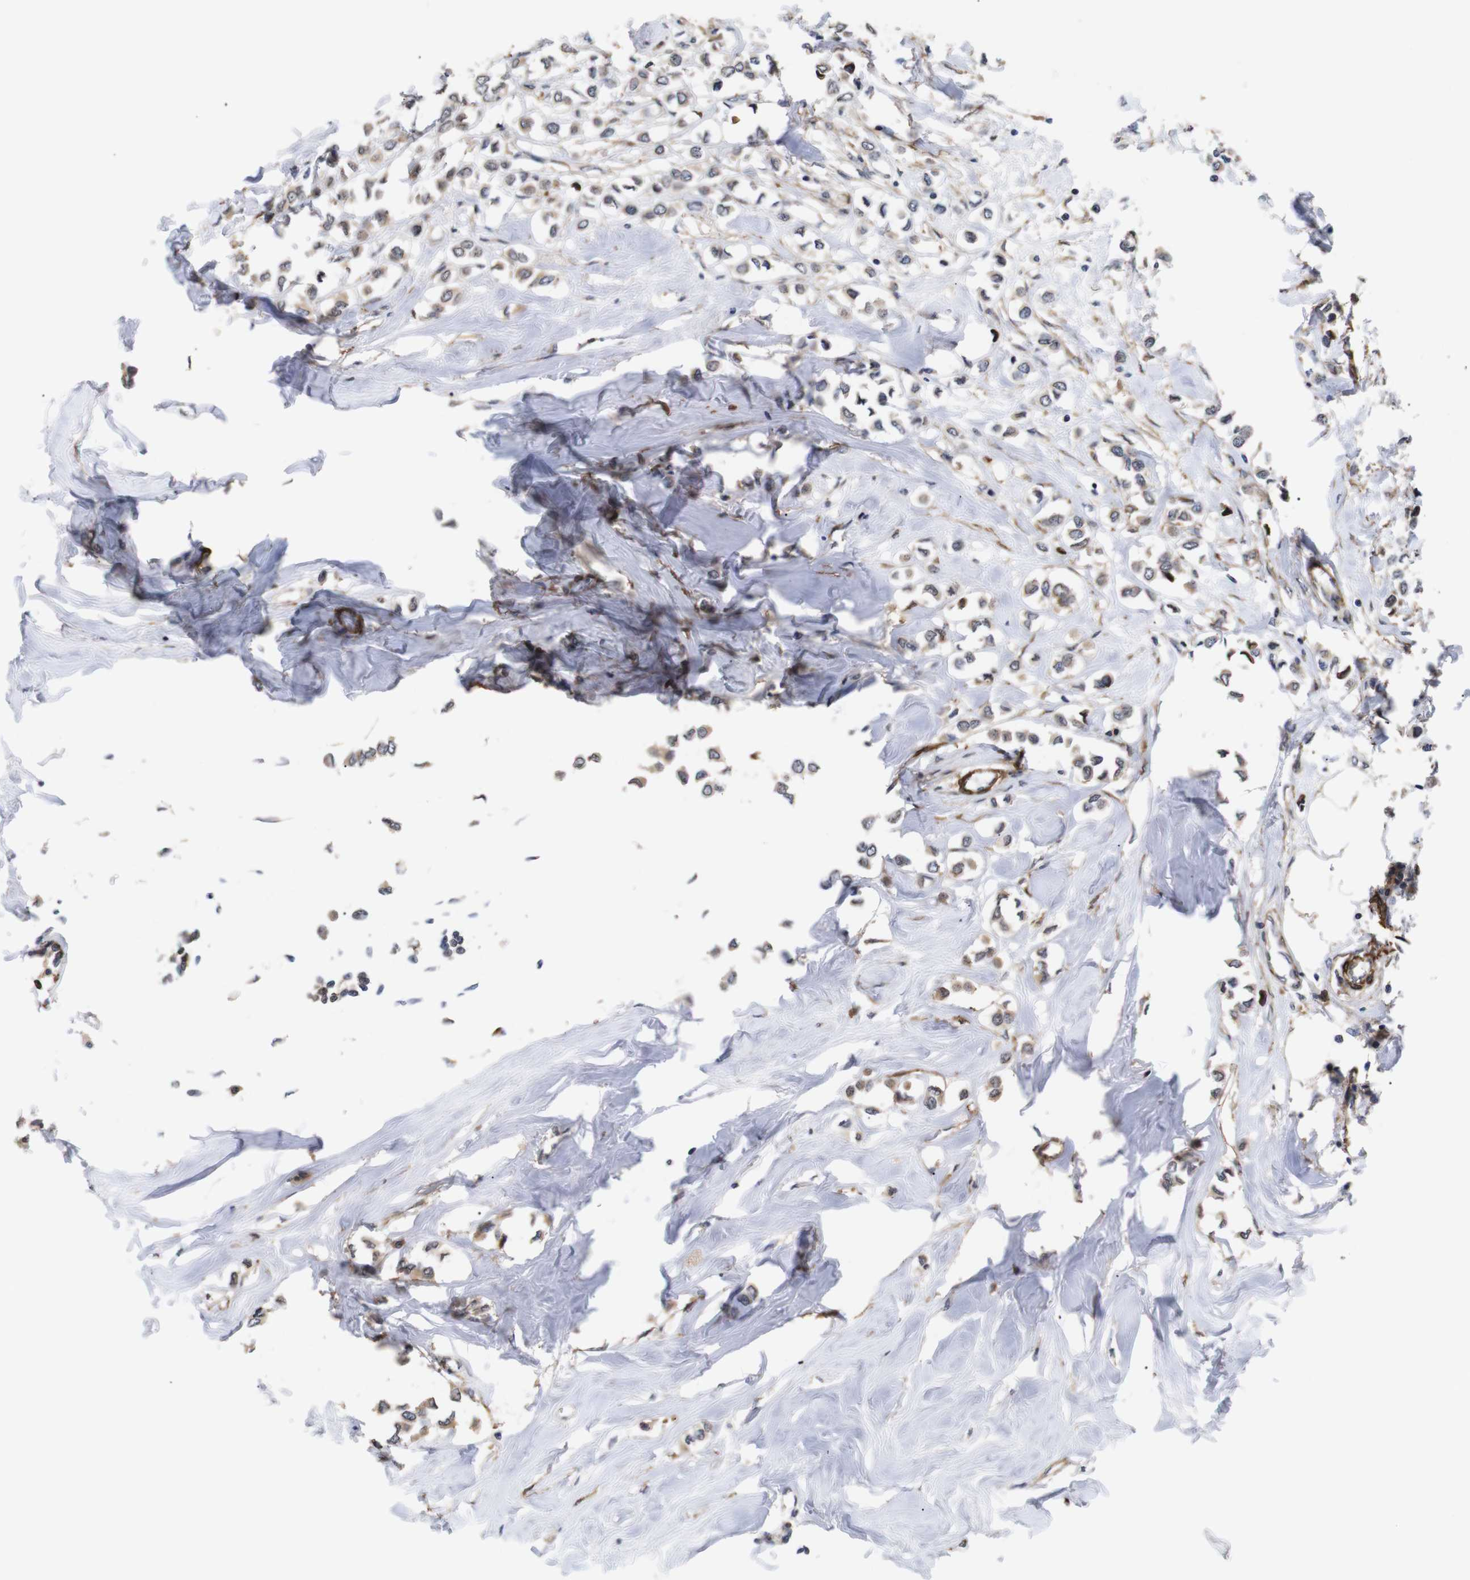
{"staining": {"intensity": "moderate", "quantity": ">75%", "location": "cytoplasmic/membranous"}, "tissue": "breast cancer", "cell_type": "Tumor cells", "image_type": "cancer", "snomed": [{"axis": "morphology", "description": "Lobular carcinoma"}, {"axis": "topography", "description": "Breast"}], "caption": "Immunohistochemical staining of human breast cancer reveals medium levels of moderate cytoplasmic/membranous expression in approximately >75% of tumor cells.", "gene": "PDLIM5", "patient": {"sex": "female", "age": 51}}